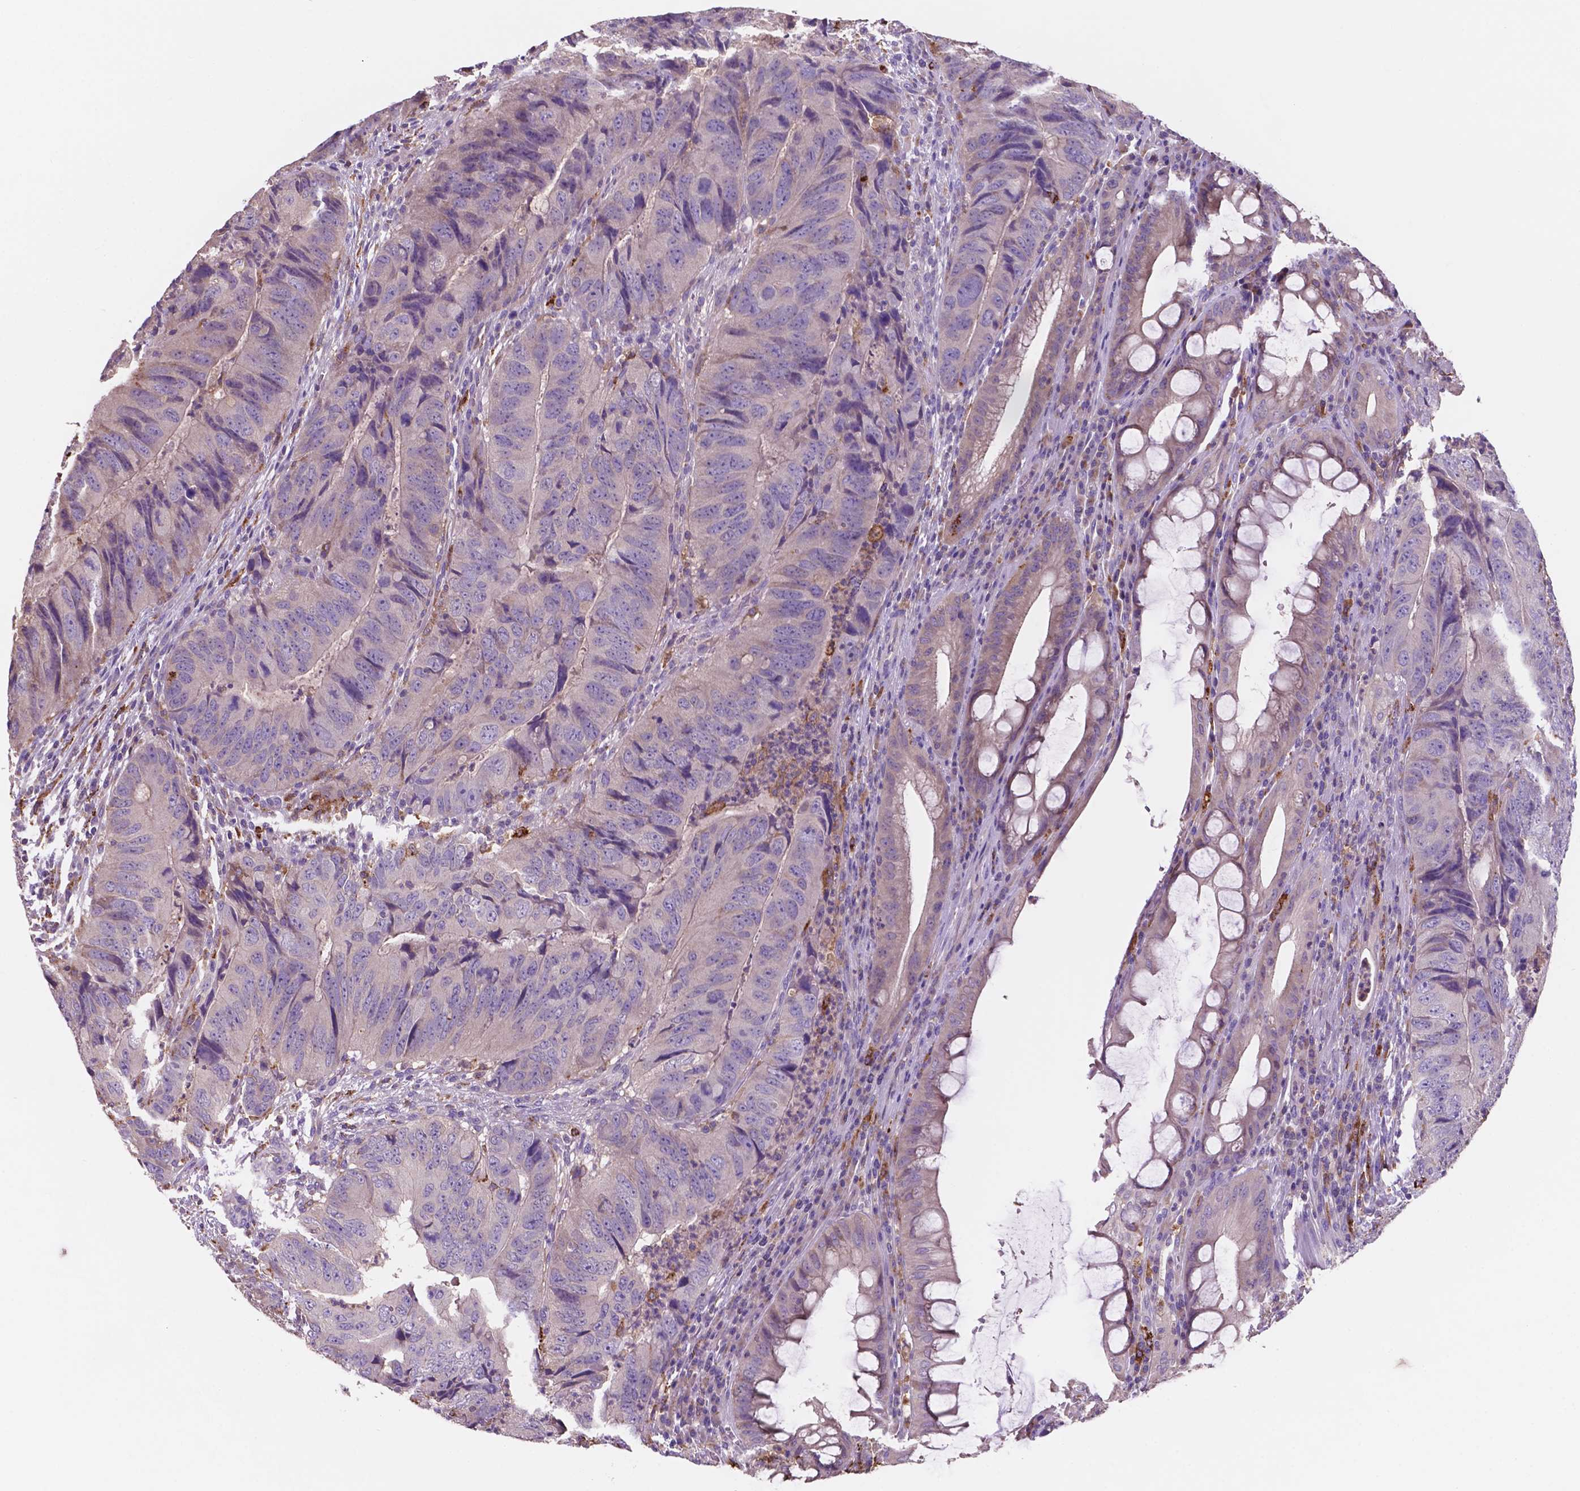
{"staining": {"intensity": "negative", "quantity": "none", "location": "none"}, "tissue": "colorectal cancer", "cell_type": "Tumor cells", "image_type": "cancer", "snomed": [{"axis": "morphology", "description": "Adenocarcinoma, NOS"}, {"axis": "topography", "description": "Colon"}], "caption": "An immunohistochemistry image of colorectal adenocarcinoma is shown. There is no staining in tumor cells of colorectal adenocarcinoma. (DAB (3,3'-diaminobenzidine) immunohistochemistry (IHC), high magnification).", "gene": "MKRN2OS", "patient": {"sex": "male", "age": 79}}